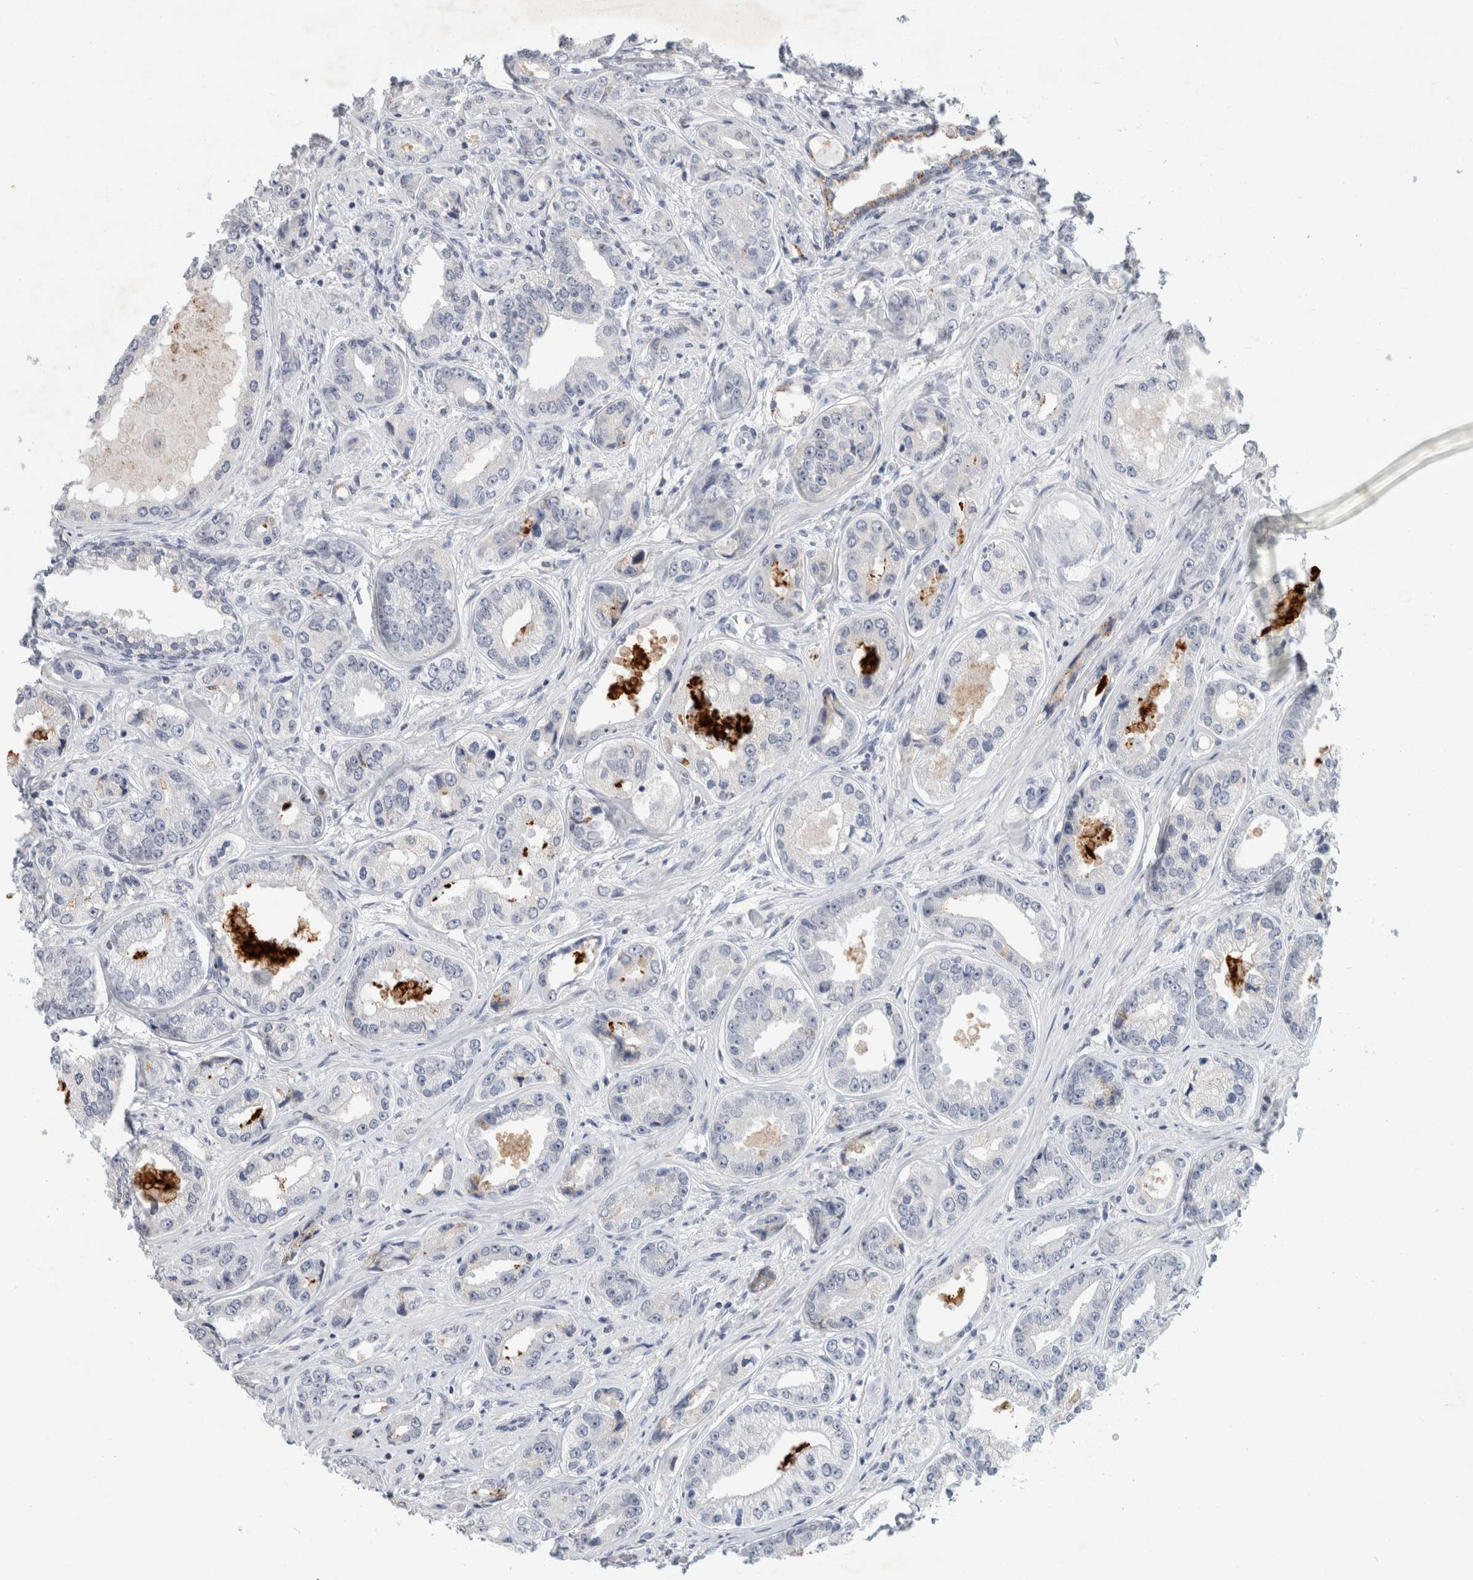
{"staining": {"intensity": "negative", "quantity": "none", "location": "none"}, "tissue": "prostate cancer", "cell_type": "Tumor cells", "image_type": "cancer", "snomed": [{"axis": "morphology", "description": "Adenocarcinoma, High grade"}, {"axis": "topography", "description": "Prostate"}], "caption": "Tumor cells show no significant staining in prostate high-grade adenocarcinoma.", "gene": "NIPA1", "patient": {"sex": "male", "age": 61}}